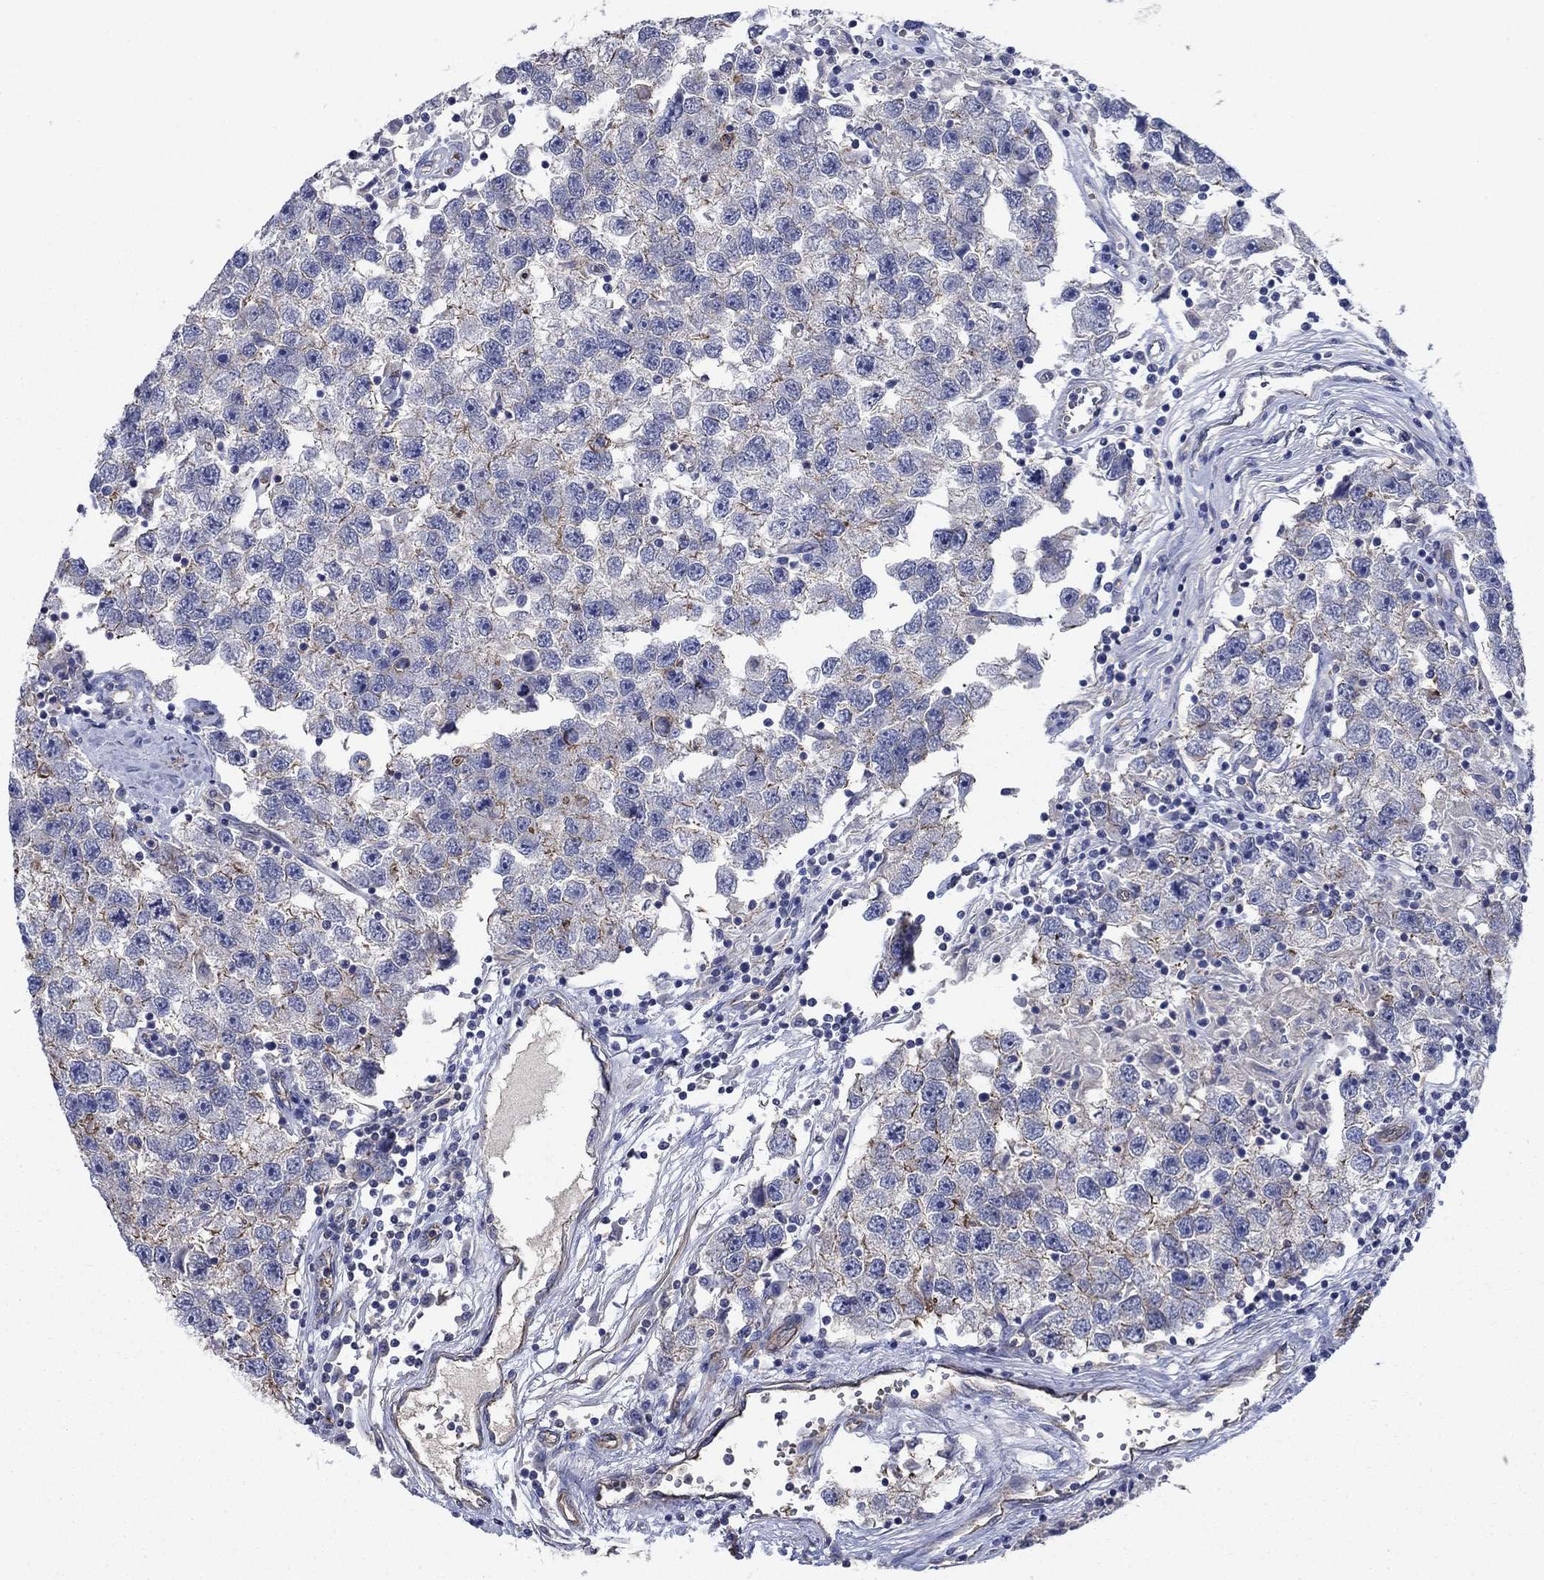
{"staining": {"intensity": "moderate", "quantity": "<25%", "location": "cytoplasmic/membranous"}, "tissue": "testis cancer", "cell_type": "Tumor cells", "image_type": "cancer", "snomed": [{"axis": "morphology", "description": "Seminoma, NOS"}, {"axis": "topography", "description": "Testis"}], "caption": "A low amount of moderate cytoplasmic/membranous staining is appreciated in approximately <25% of tumor cells in testis cancer (seminoma) tissue.", "gene": "FLNC", "patient": {"sex": "male", "age": 26}}